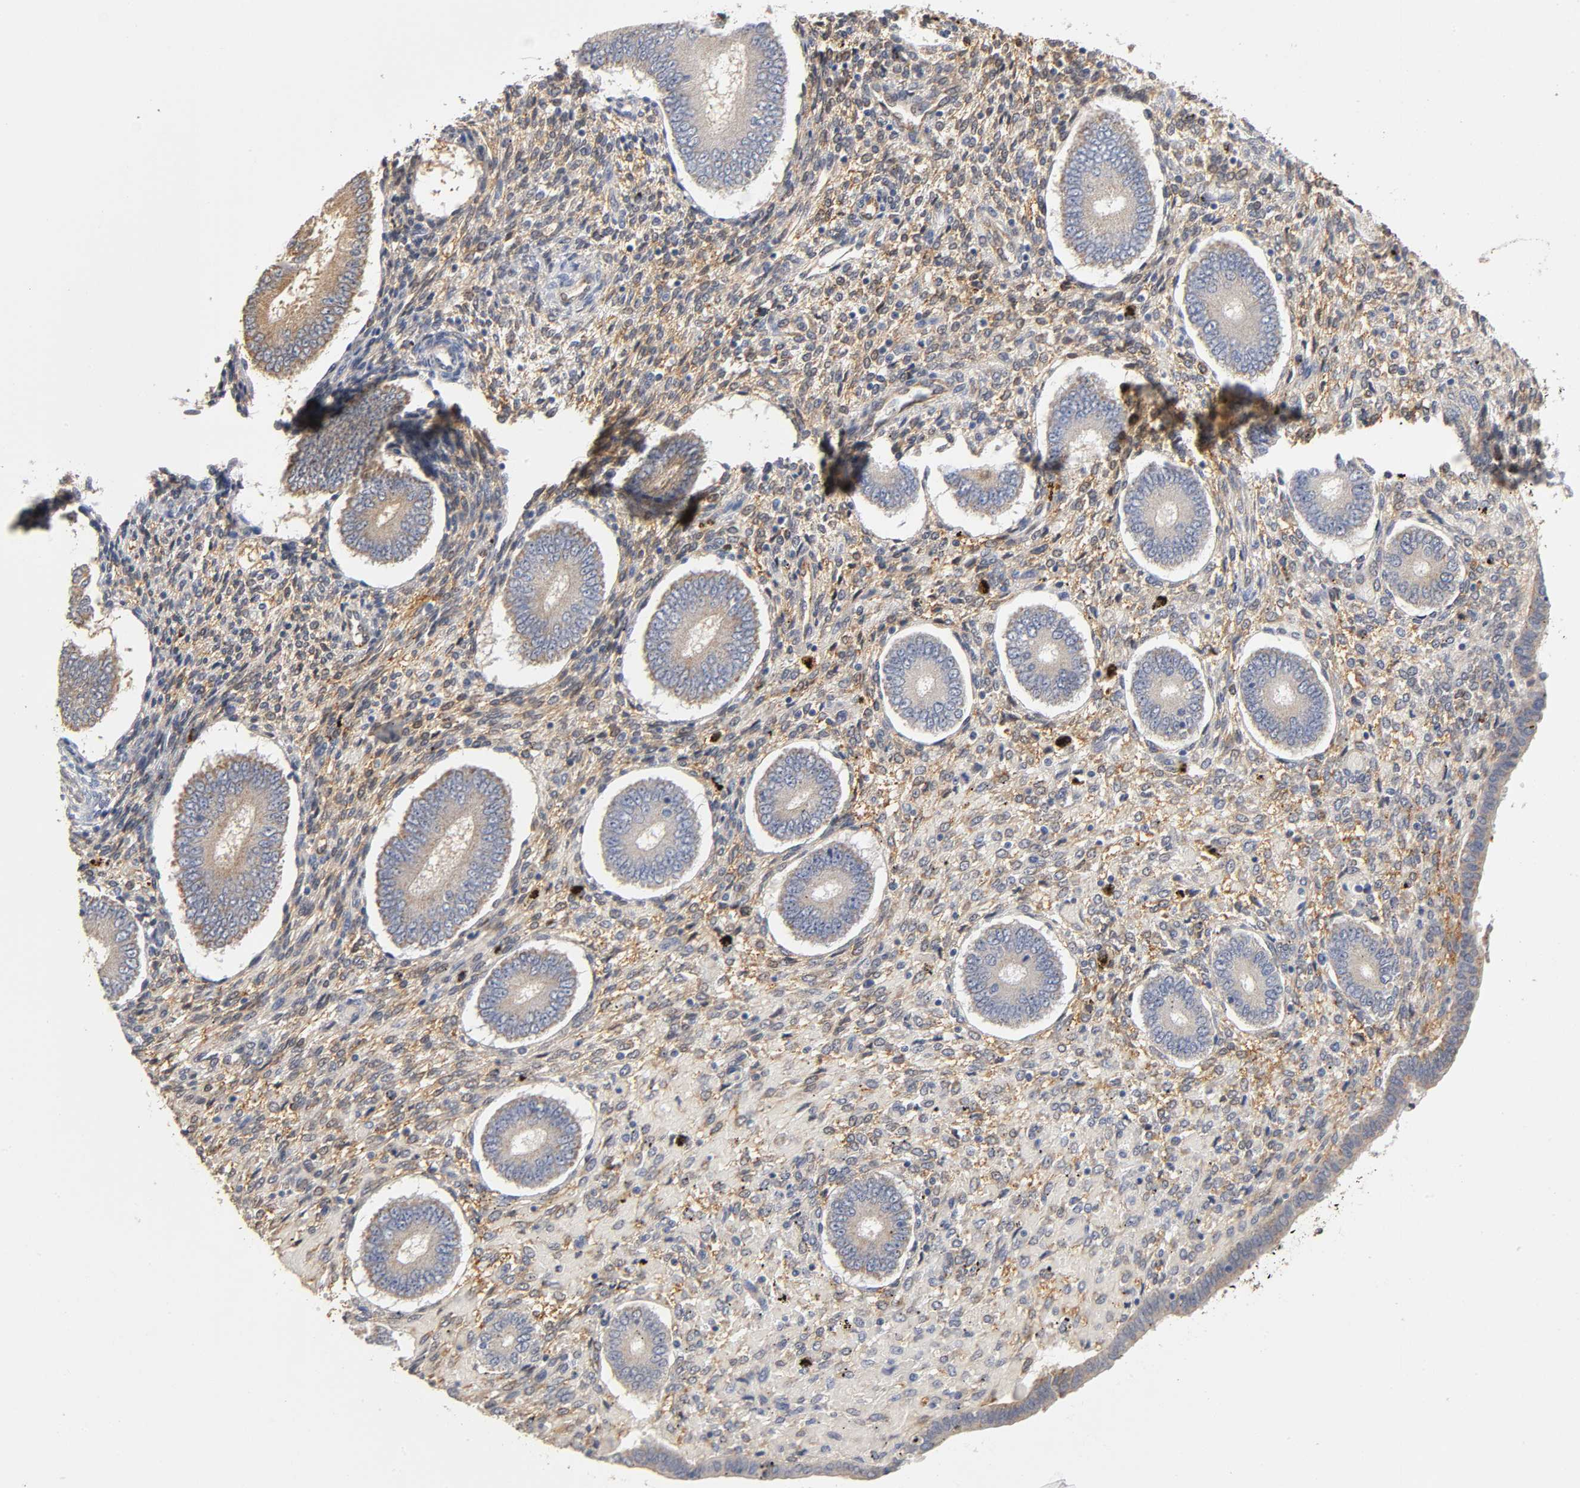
{"staining": {"intensity": "moderate", "quantity": ">75%", "location": "cytoplasmic/membranous"}, "tissue": "endometrium", "cell_type": "Cells in endometrial stroma", "image_type": "normal", "snomed": [{"axis": "morphology", "description": "Normal tissue, NOS"}, {"axis": "topography", "description": "Endometrium"}], "caption": "A brown stain highlights moderate cytoplasmic/membranous positivity of a protein in cells in endometrial stroma of unremarkable endometrium.", "gene": "ISG15", "patient": {"sex": "female", "age": 42}}